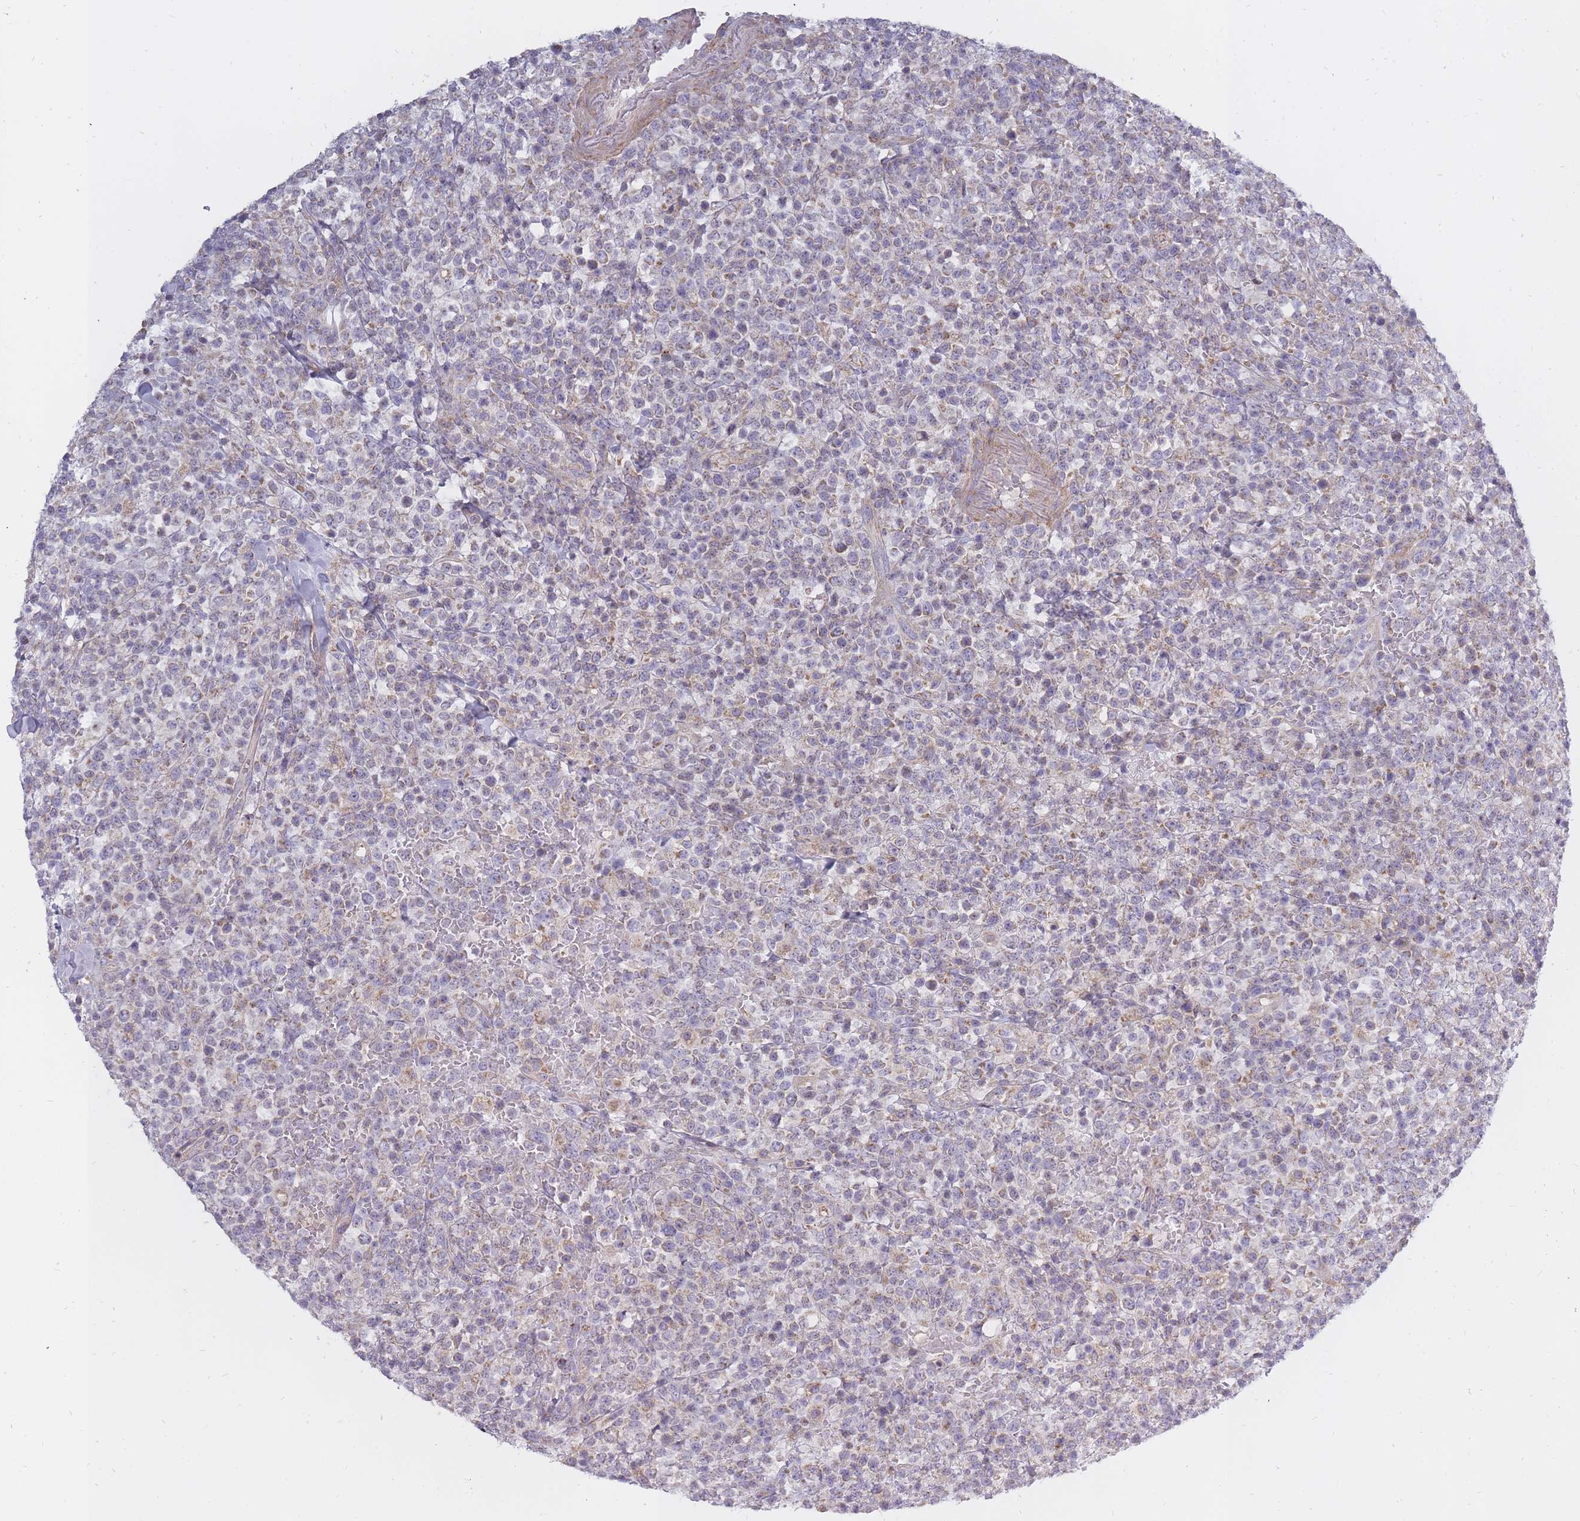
{"staining": {"intensity": "moderate", "quantity": "<25%", "location": "cytoplasmic/membranous"}, "tissue": "lymphoma", "cell_type": "Tumor cells", "image_type": "cancer", "snomed": [{"axis": "morphology", "description": "Malignant lymphoma, non-Hodgkin's type, High grade"}, {"axis": "topography", "description": "Colon"}], "caption": "Human high-grade malignant lymphoma, non-Hodgkin's type stained with a protein marker exhibits moderate staining in tumor cells.", "gene": "ALKBH4", "patient": {"sex": "female", "age": 53}}